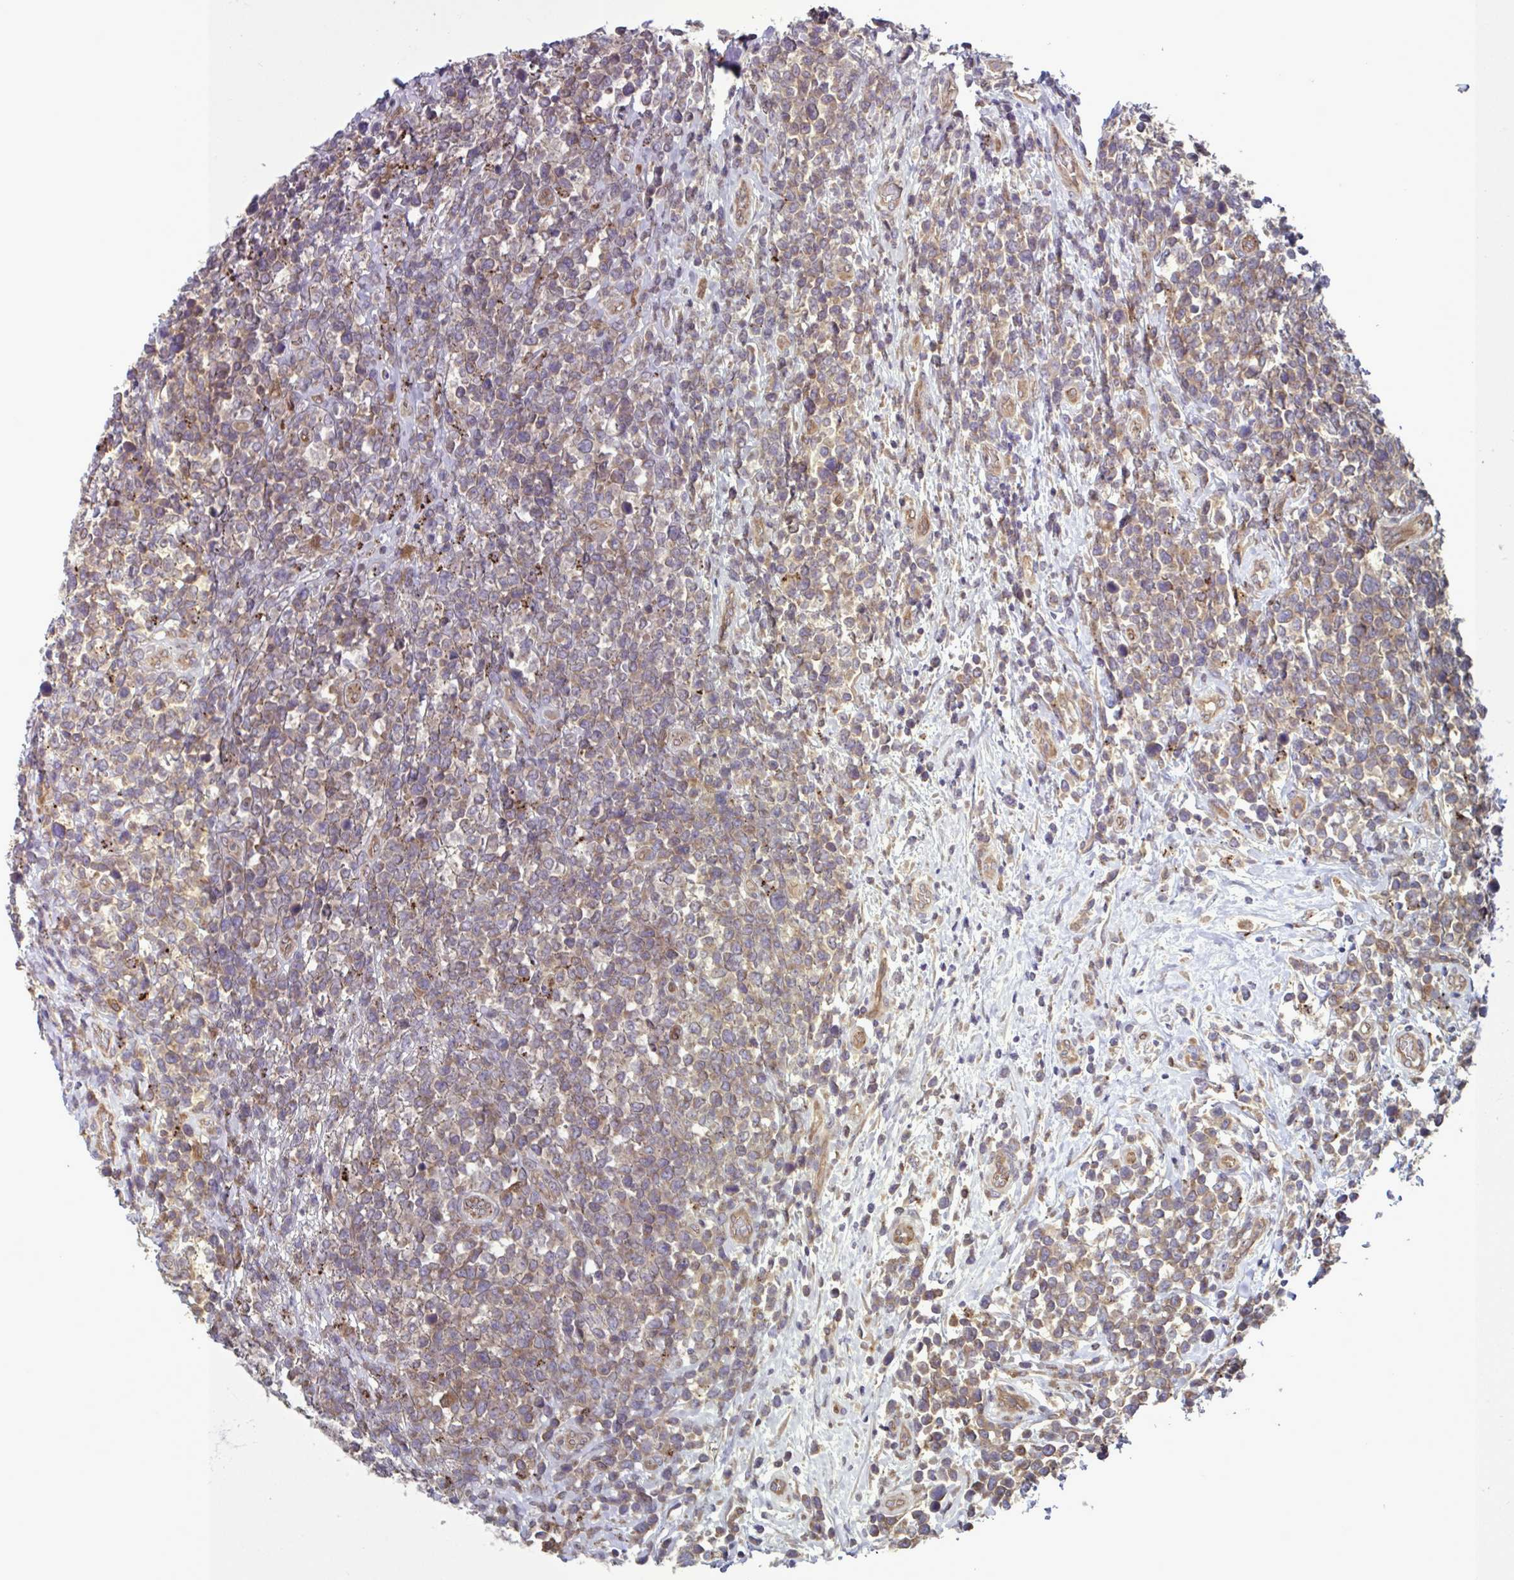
{"staining": {"intensity": "moderate", "quantity": ">75%", "location": "cytoplasmic/membranous"}, "tissue": "lymphoma", "cell_type": "Tumor cells", "image_type": "cancer", "snomed": [{"axis": "morphology", "description": "Malignant lymphoma, non-Hodgkin's type, High grade"}, {"axis": "topography", "description": "Soft tissue"}], "caption": "Immunohistochemical staining of high-grade malignant lymphoma, non-Hodgkin's type exhibits moderate cytoplasmic/membranous protein staining in about >75% of tumor cells. The staining is performed using DAB (3,3'-diaminobenzidine) brown chromogen to label protein expression. The nuclei are counter-stained blue using hematoxylin.", "gene": "GLTP", "patient": {"sex": "female", "age": 56}}